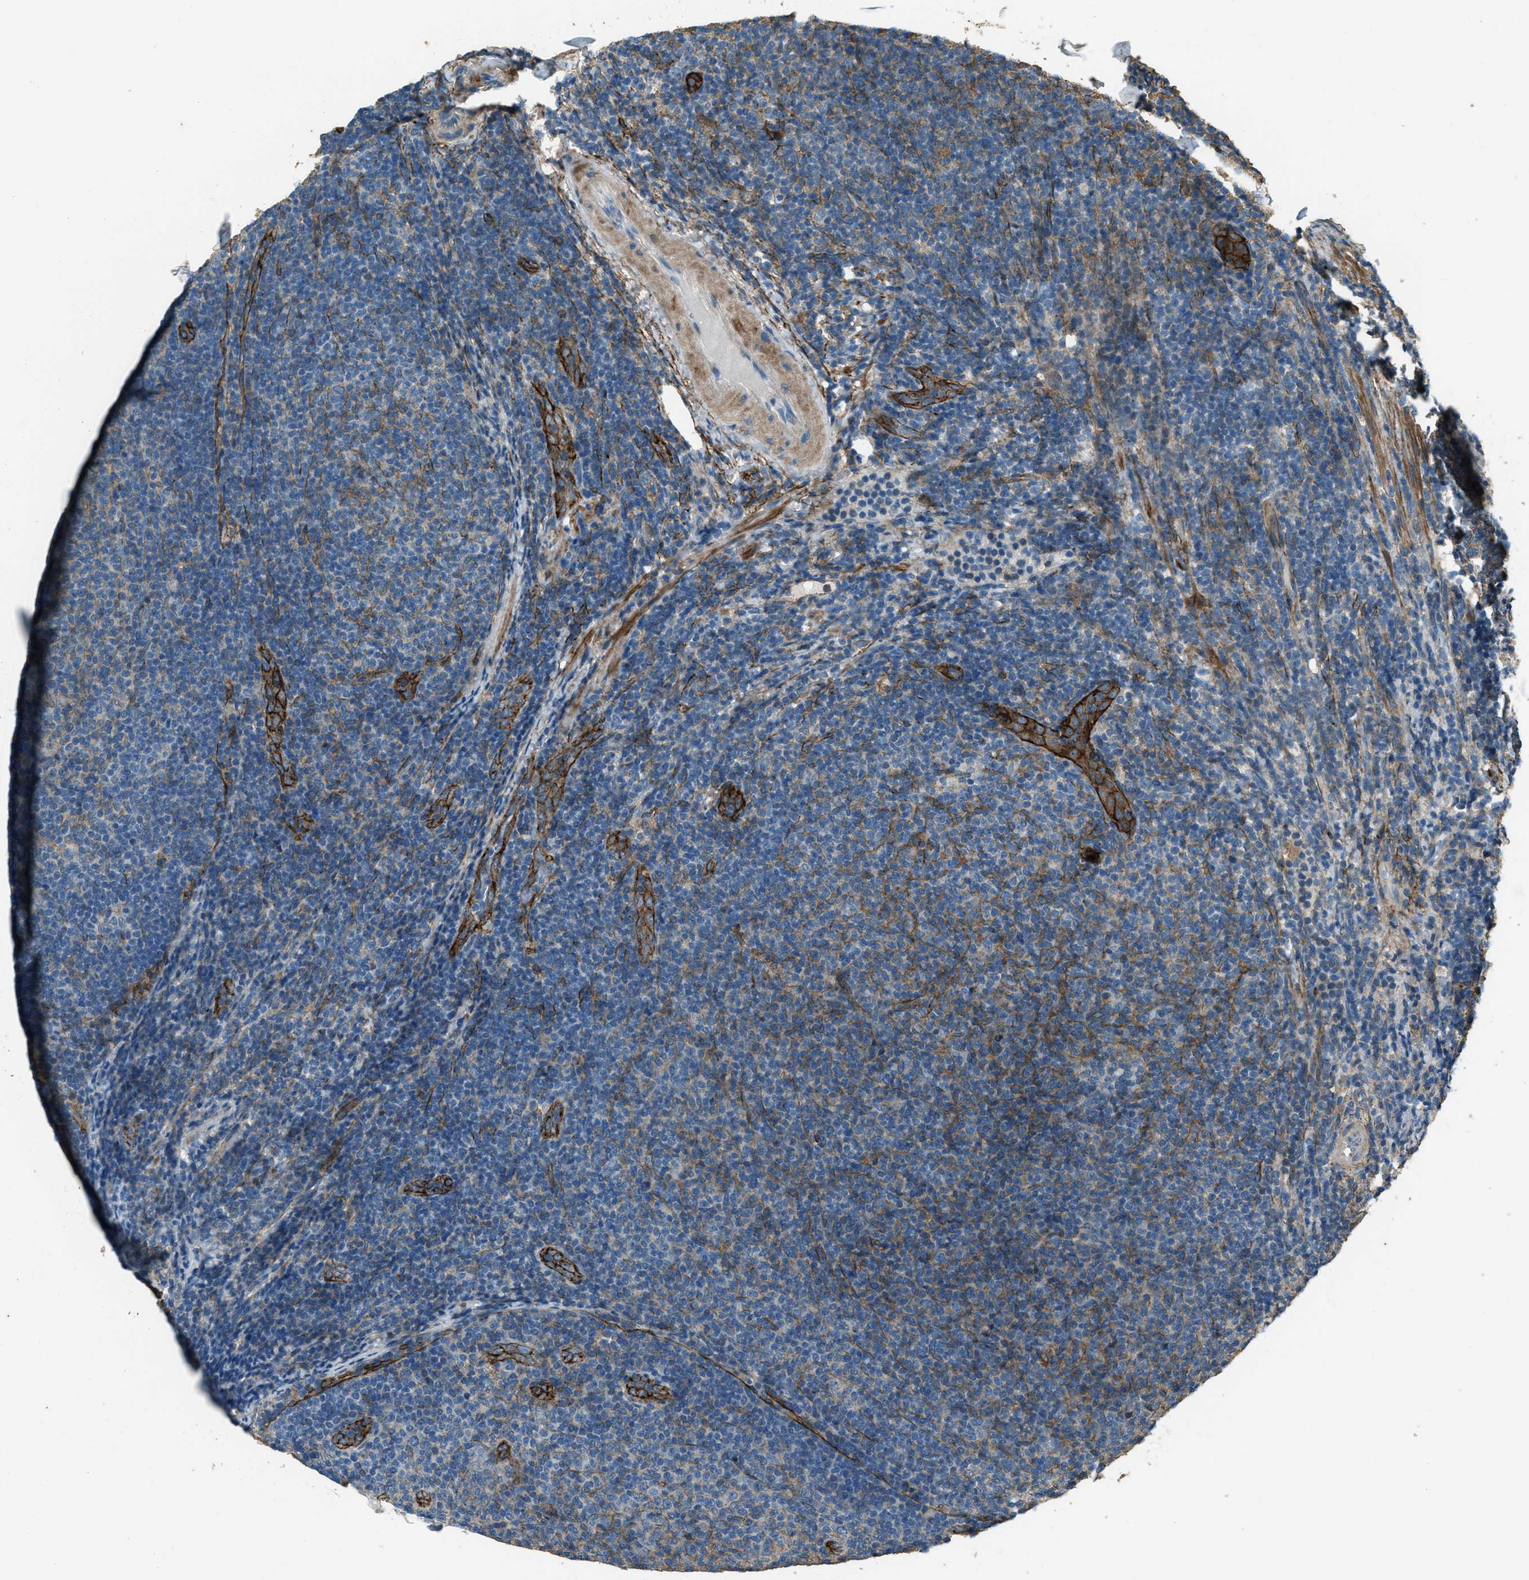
{"staining": {"intensity": "weak", "quantity": "<25%", "location": "cytoplasmic/membranous"}, "tissue": "lymphoma", "cell_type": "Tumor cells", "image_type": "cancer", "snomed": [{"axis": "morphology", "description": "Malignant lymphoma, non-Hodgkin's type, Low grade"}, {"axis": "topography", "description": "Lymph node"}], "caption": "Tumor cells are negative for protein expression in human low-grade malignant lymphoma, non-Hodgkin's type.", "gene": "SVIL", "patient": {"sex": "male", "age": 66}}